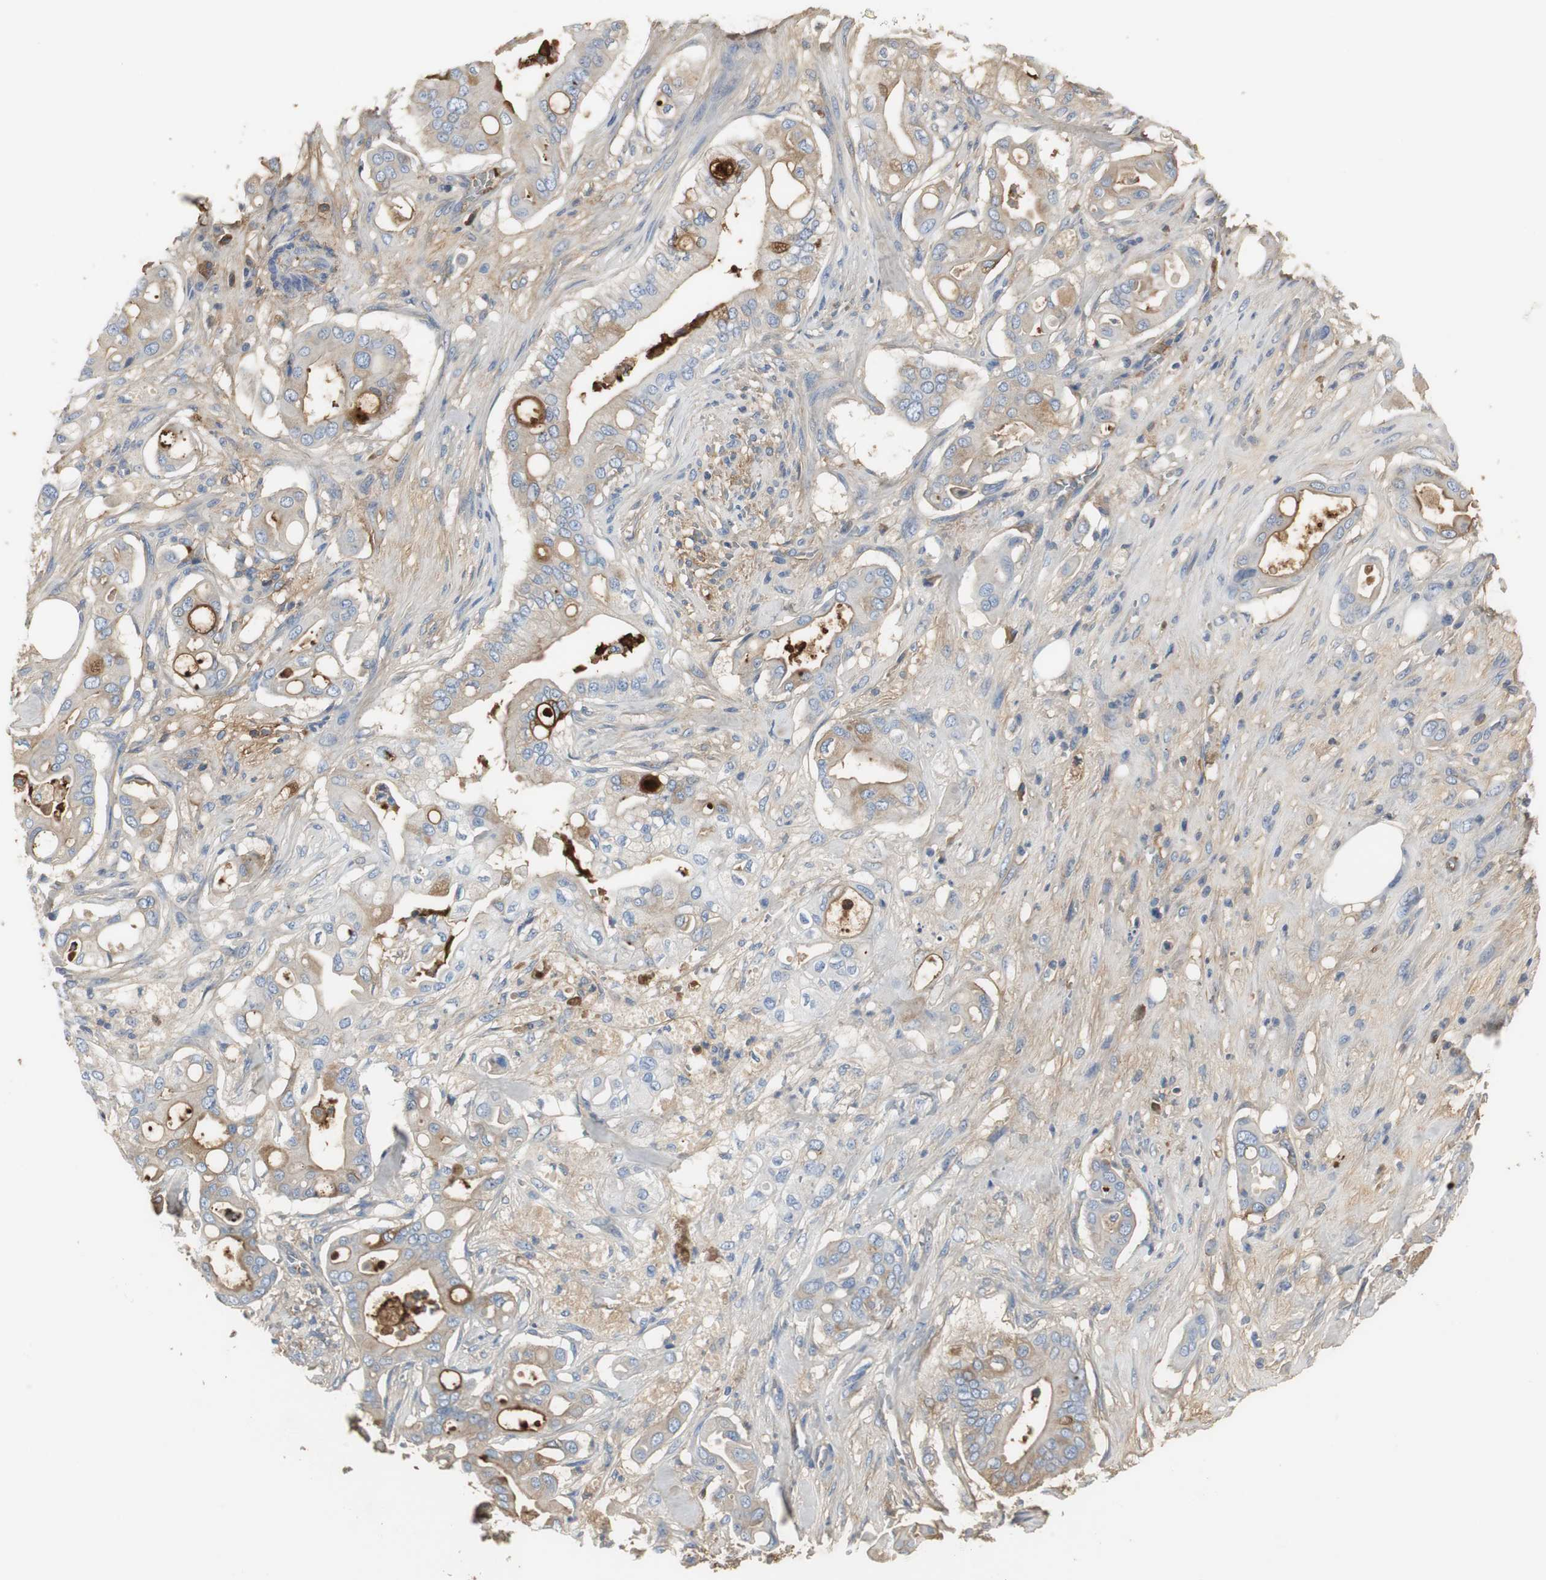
{"staining": {"intensity": "weak", "quantity": "<25%", "location": "cytoplasmic/membranous"}, "tissue": "liver cancer", "cell_type": "Tumor cells", "image_type": "cancer", "snomed": [{"axis": "morphology", "description": "Cholangiocarcinoma"}, {"axis": "topography", "description": "Liver"}], "caption": "A photomicrograph of cholangiocarcinoma (liver) stained for a protein reveals no brown staining in tumor cells. (Stains: DAB immunohistochemistry (IHC) with hematoxylin counter stain, Microscopy: brightfield microscopy at high magnification).", "gene": "IGHA1", "patient": {"sex": "female", "age": 68}}